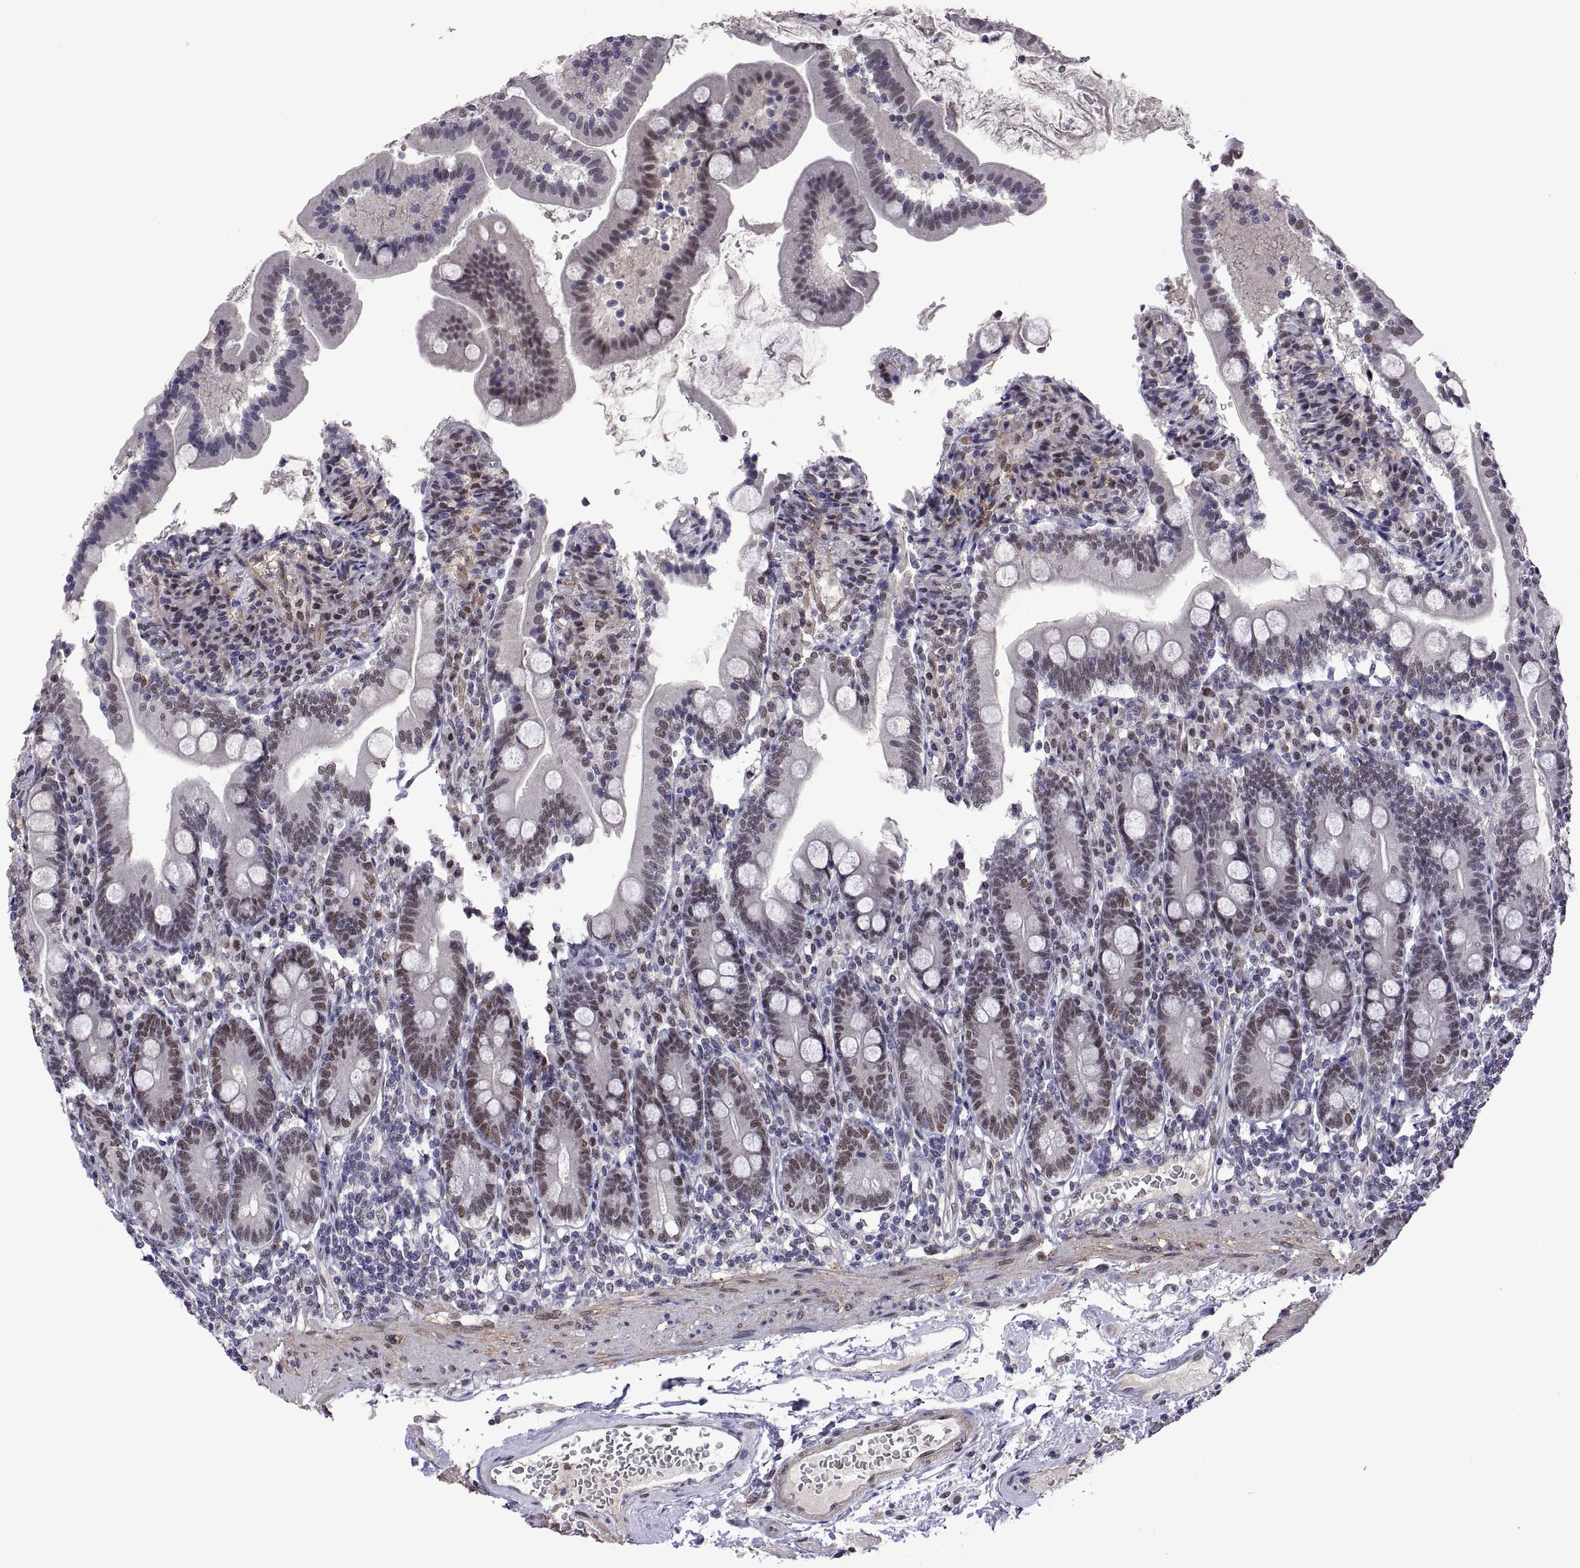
{"staining": {"intensity": "weak", "quantity": "25%-75%", "location": "nuclear"}, "tissue": "duodenum", "cell_type": "Glandular cells", "image_type": "normal", "snomed": [{"axis": "morphology", "description": "Normal tissue, NOS"}, {"axis": "topography", "description": "Duodenum"}], "caption": "The photomicrograph displays immunohistochemical staining of unremarkable duodenum. There is weak nuclear positivity is present in about 25%-75% of glandular cells.", "gene": "NR4A1", "patient": {"sex": "female", "age": 67}}